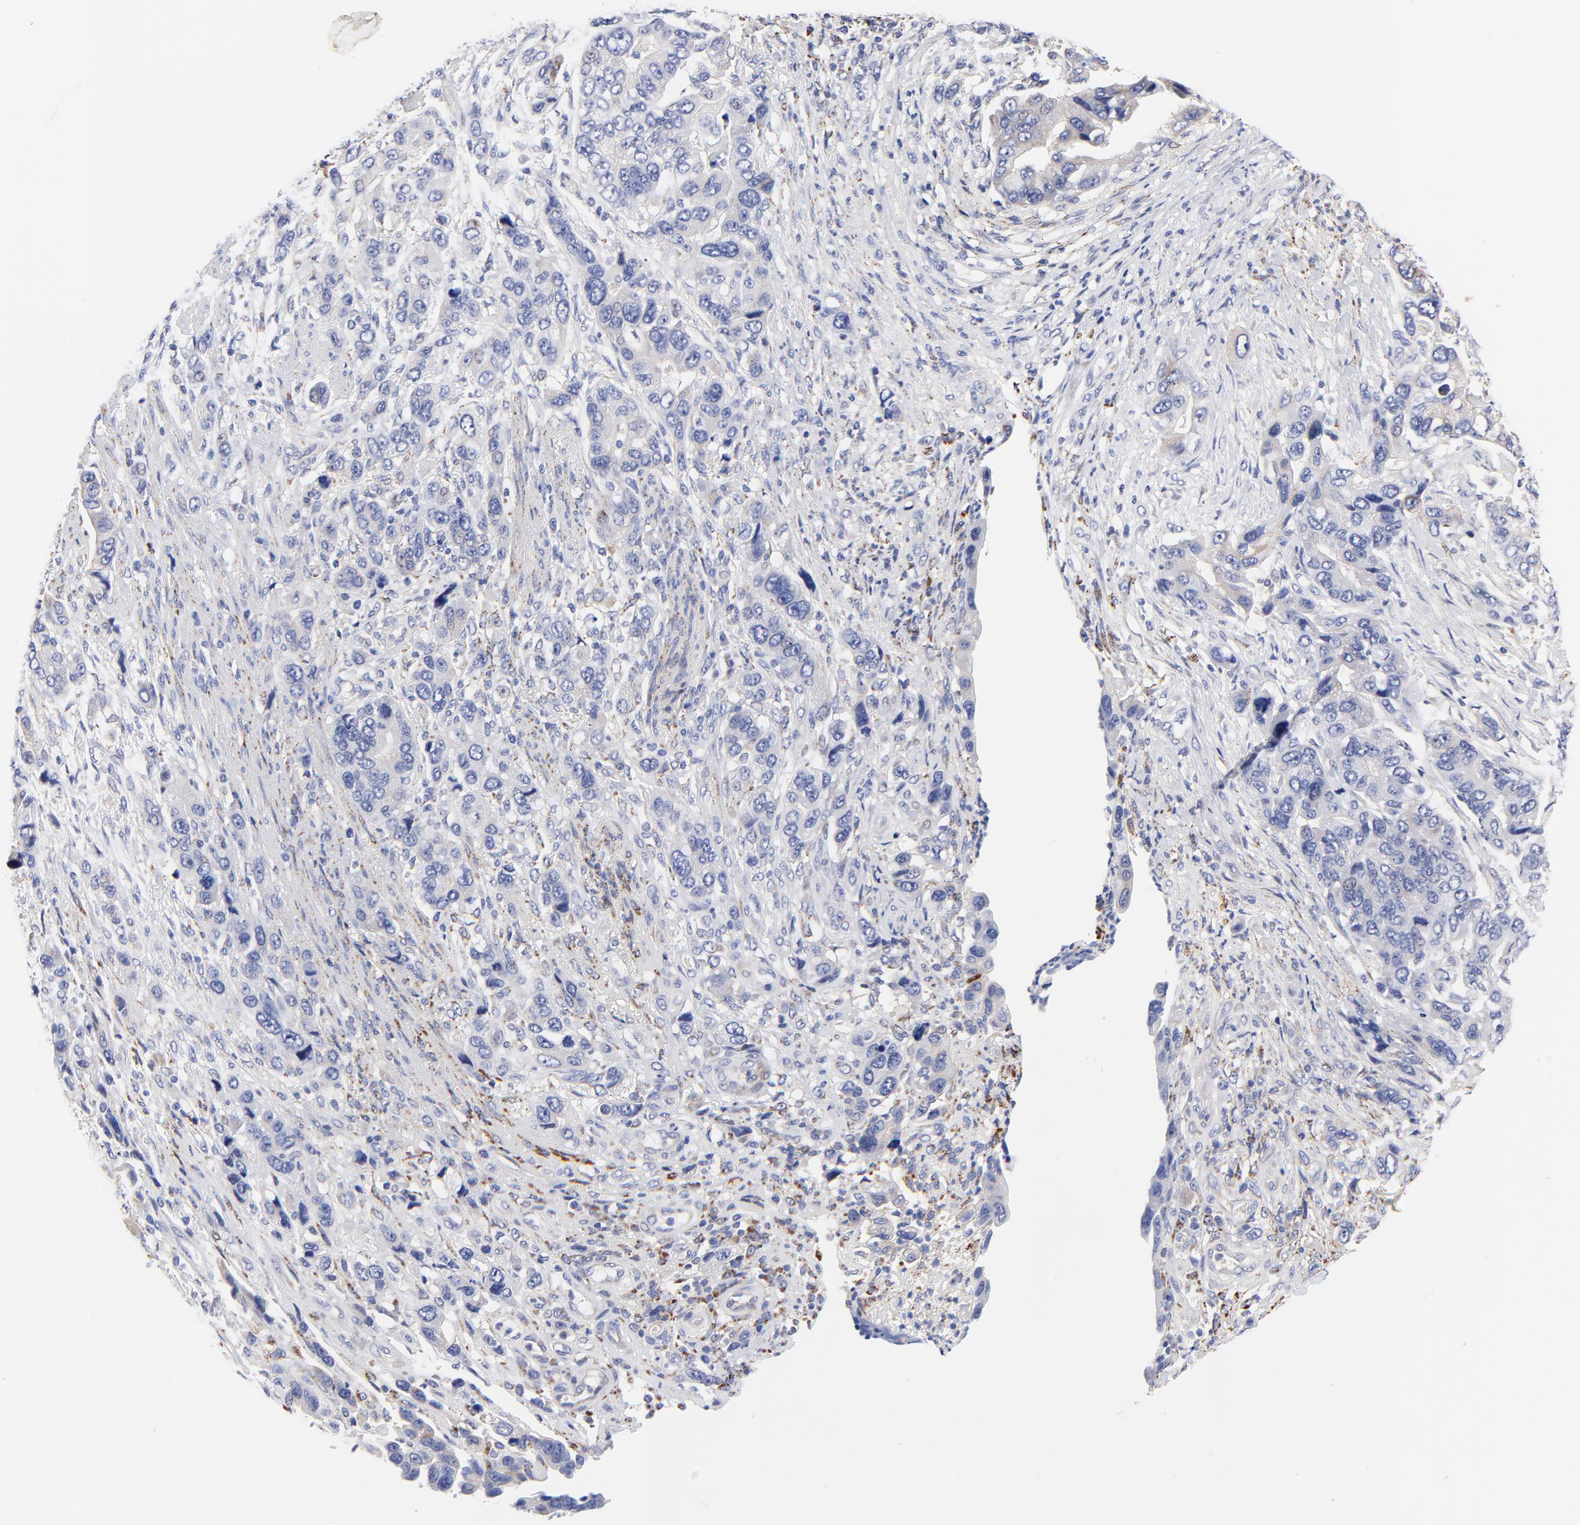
{"staining": {"intensity": "negative", "quantity": "none", "location": "none"}, "tissue": "stomach cancer", "cell_type": "Tumor cells", "image_type": "cancer", "snomed": [{"axis": "morphology", "description": "Adenocarcinoma, NOS"}, {"axis": "topography", "description": "Stomach, lower"}], "caption": "The immunohistochemistry (IHC) histopathology image has no significant positivity in tumor cells of stomach adenocarcinoma tissue.", "gene": "FBXO10", "patient": {"sex": "female", "age": 93}}